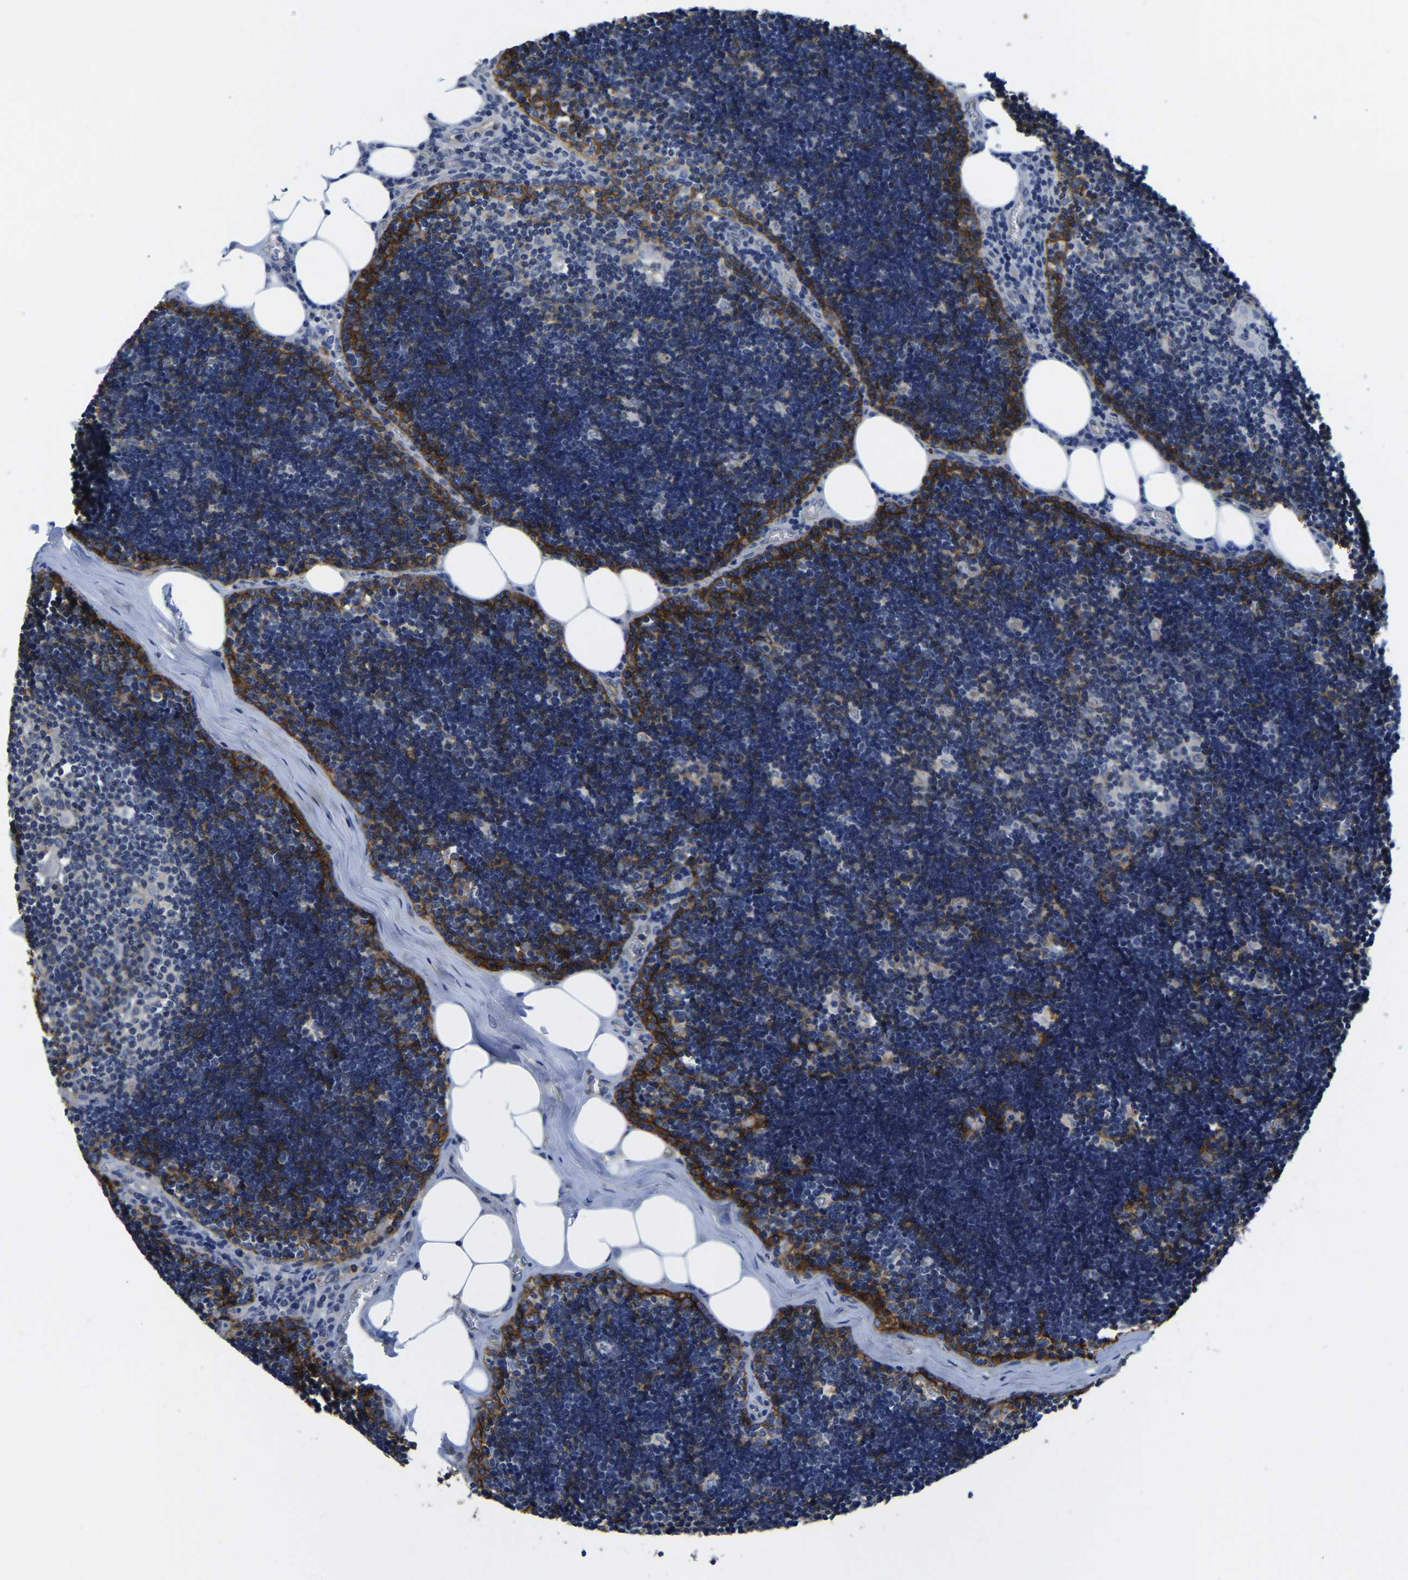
{"staining": {"intensity": "negative", "quantity": "none", "location": "none"}, "tissue": "lymph node", "cell_type": "Germinal center cells", "image_type": "normal", "snomed": [{"axis": "morphology", "description": "Normal tissue, NOS"}, {"axis": "topography", "description": "Lymph node"}], "caption": "DAB immunohistochemical staining of normal lymph node displays no significant positivity in germinal center cells.", "gene": "ITGA2", "patient": {"sex": "male", "age": 33}}